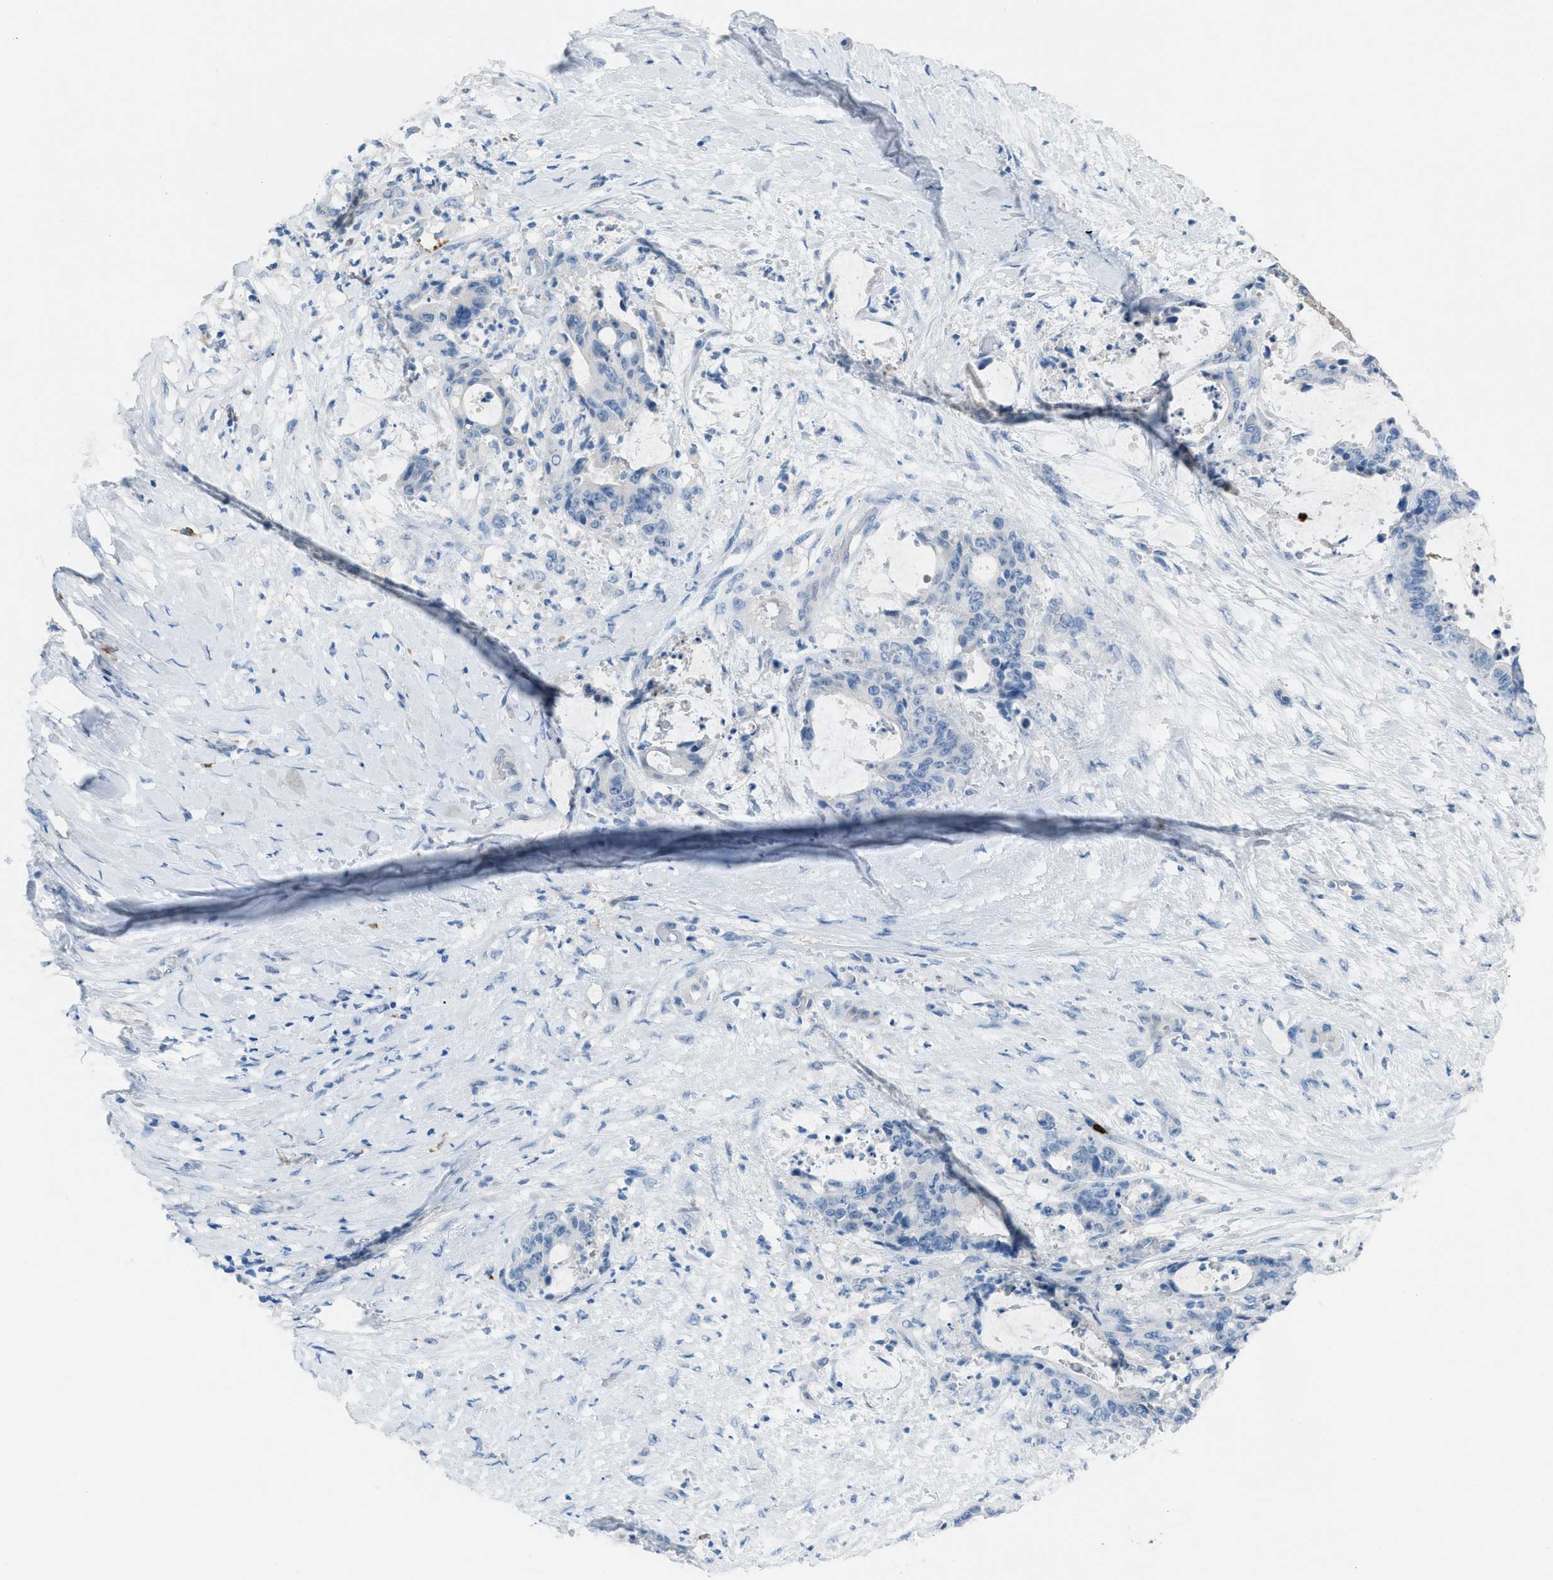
{"staining": {"intensity": "negative", "quantity": "none", "location": "none"}, "tissue": "liver cancer", "cell_type": "Tumor cells", "image_type": "cancer", "snomed": [{"axis": "morphology", "description": "Normal tissue, NOS"}, {"axis": "morphology", "description": "Cholangiocarcinoma"}, {"axis": "topography", "description": "Liver"}, {"axis": "topography", "description": "Peripheral nerve tissue"}], "caption": "The histopathology image exhibits no staining of tumor cells in liver cancer (cholangiocarcinoma).", "gene": "CLEC10A", "patient": {"sex": "female", "age": 73}}